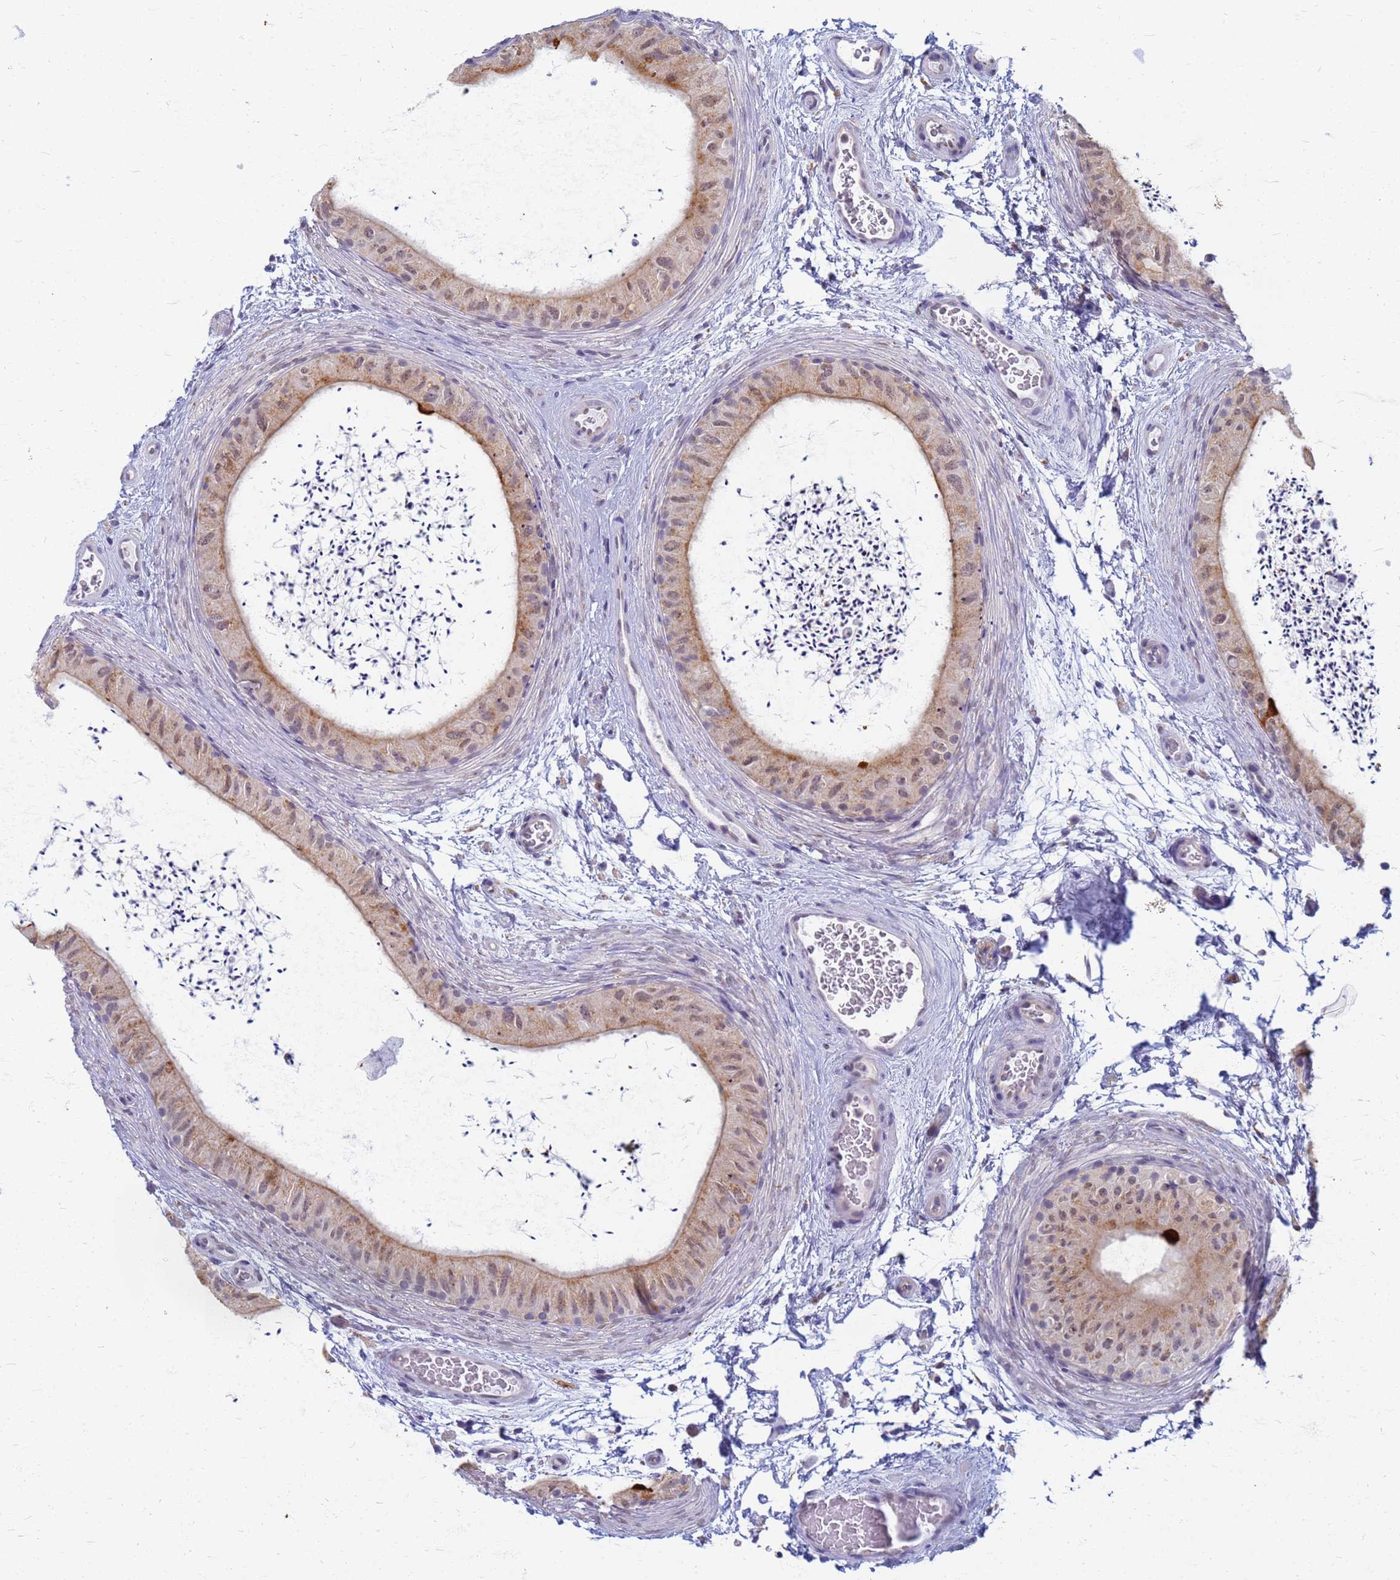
{"staining": {"intensity": "moderate", "quantity": "25%-75%", "location": "cytoplasmic/membranous"}, "tissue": "epididymis", "cell_type": "Glandular cells", "image_type": "normal", "snomed": [{"axis": "morphology", "description": "Normal tissue, NOS"}, {"axis": "topography", "description": "Epididymis"}], "caption": "IHC of unremarkable human epididymis displays medium levels of moderate cytoplasmic/membranous staining in about 25%-75% of glandular cells.", "gene": "ATP6V1E1", "patient": {"sex": "male", "age": 50}}